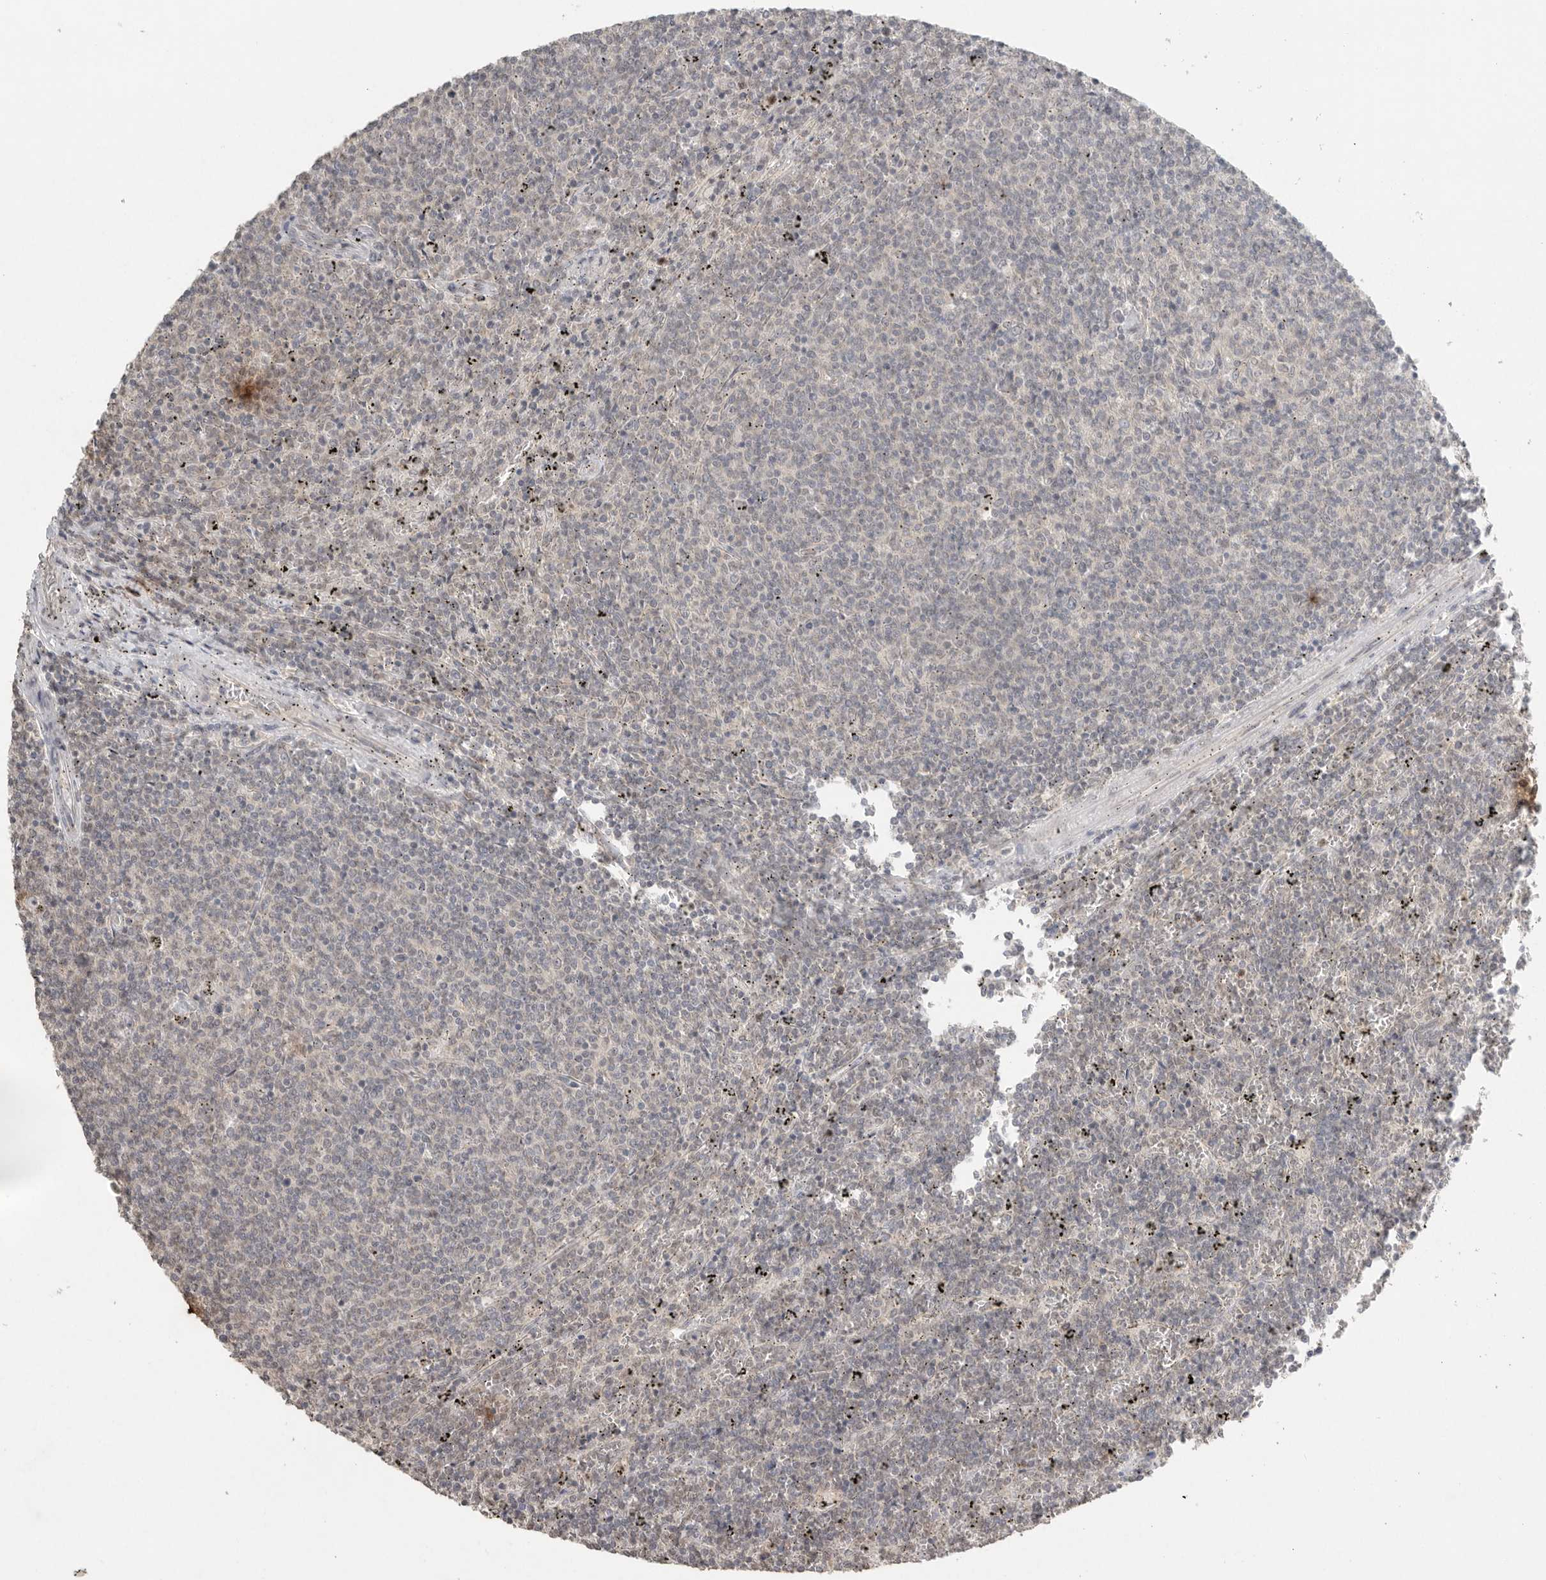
{"staining": {"intensity": "negative", "quantity": "none", "location": "none"}, "tissue": "lymphoma", "cell_type": "Tumor cells", "image_type": "cancer", "snomed": [{"axis": "morphology", "description": "Malignant lymphoma, non-Hodgkin's type, Low grade"}, {"axis": "topography", "description": "Spleen"}], "caption": "The photomicrograph demonstrates no significant expression in tumor cells of lymphoma.", "gene": "KLK5", "patient": {"sex": "female", "age": 50}}